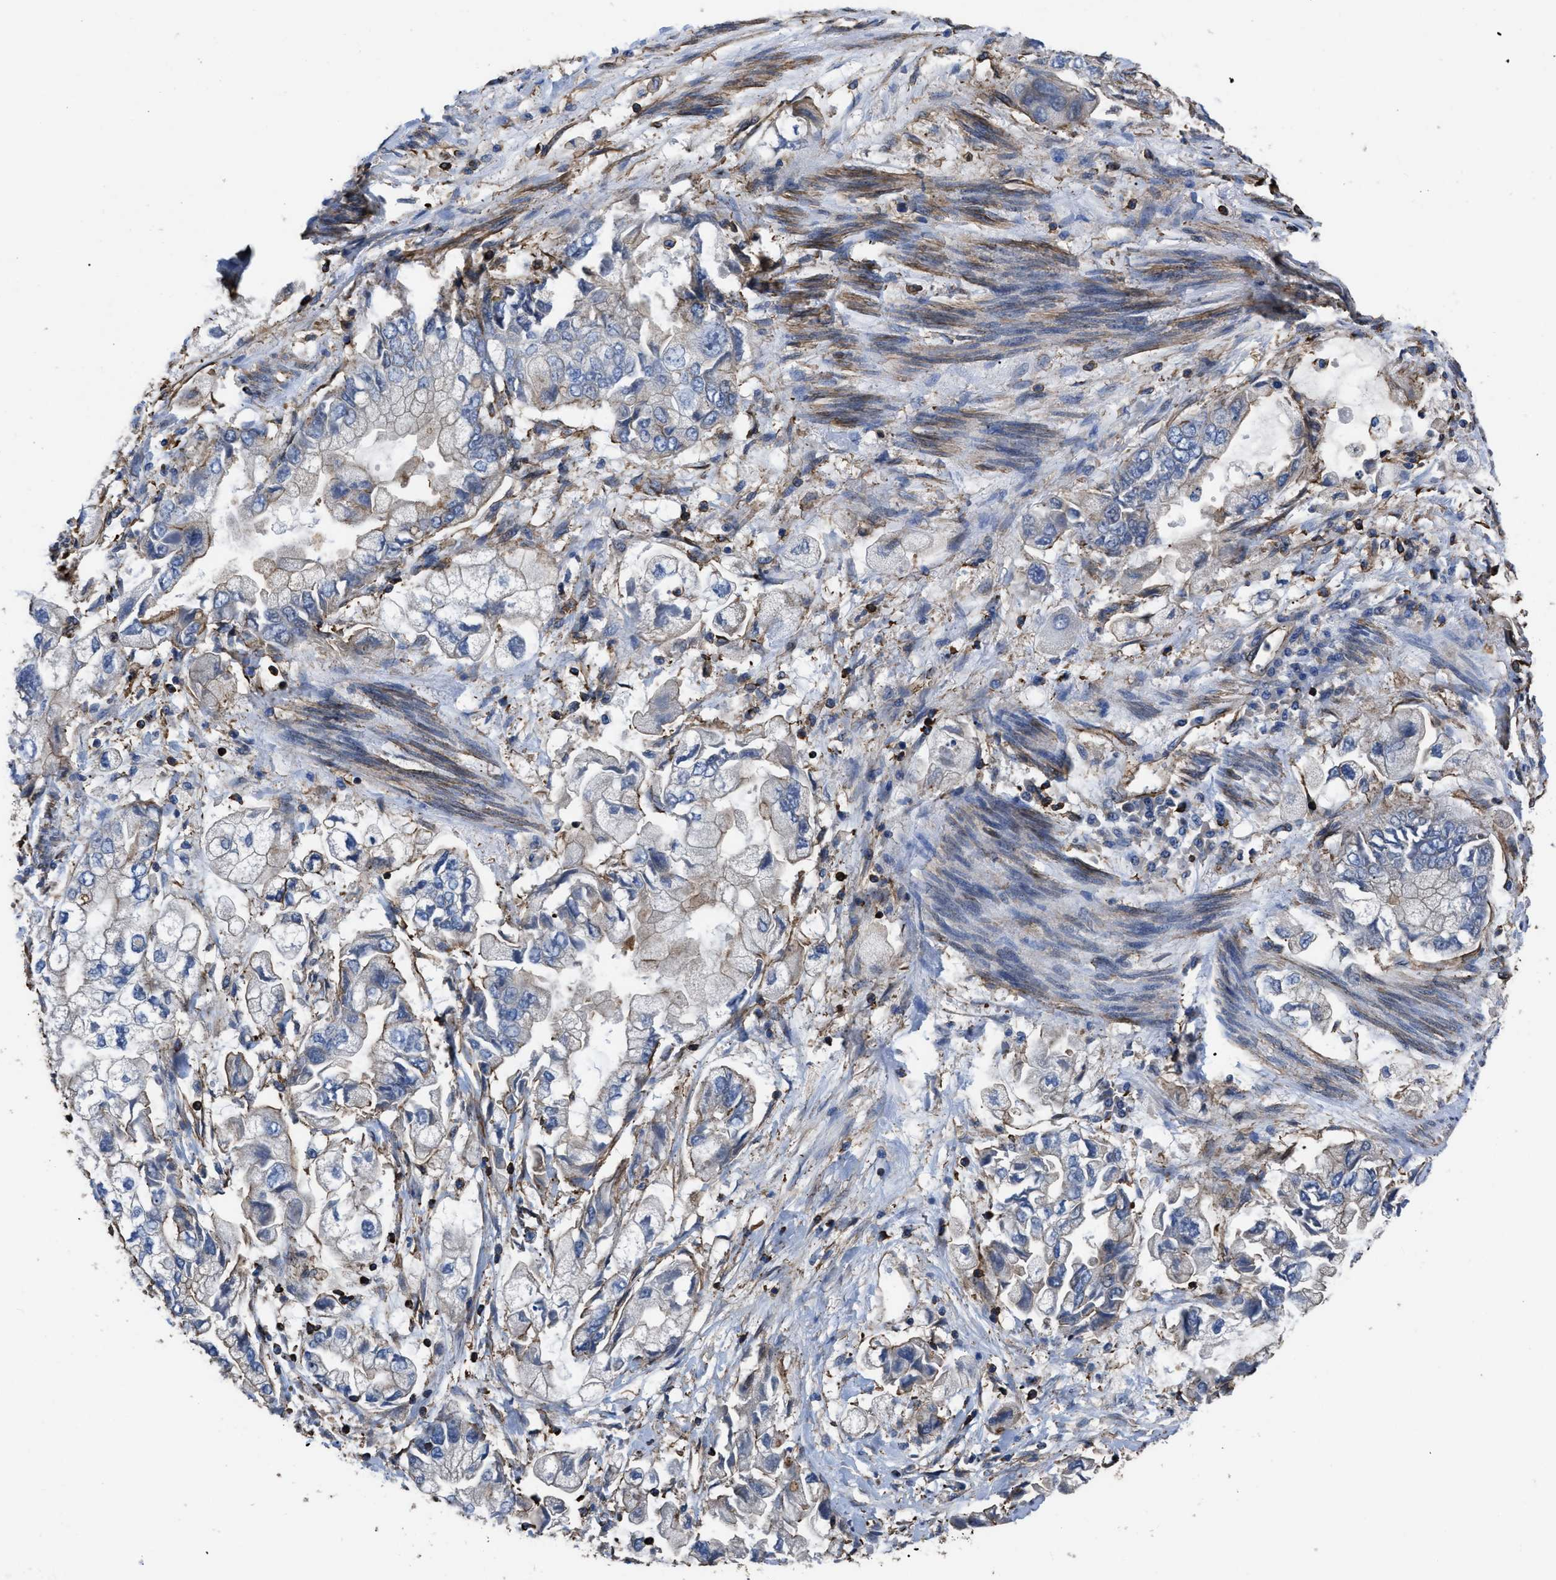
{"staining": {"intensity": "negative", "quantity": "none", "location": "none"}, "tissue": "stomach cancer", "cell_type": "Tumor cells", "image_type": "cancer", "snomed": [{"axis": "morphology", "description": "Normal tissue, NOS"}, {"axis": "morphology", "description": "Adenocarcinoma, NOS"}, {"axis": "topography", "description": "Stomach"}], "caption": "Histopathology image shows no protein expression in tumor cells of stomach adenocarcinoma tissue. (Brightfield microscopy of DAB (3,3'-diaminobenzidine) immunohistochemistry (IHC) at high magnification).", "gene": "SCUBE2", "patient": {"sex": "male", "age": 62}}